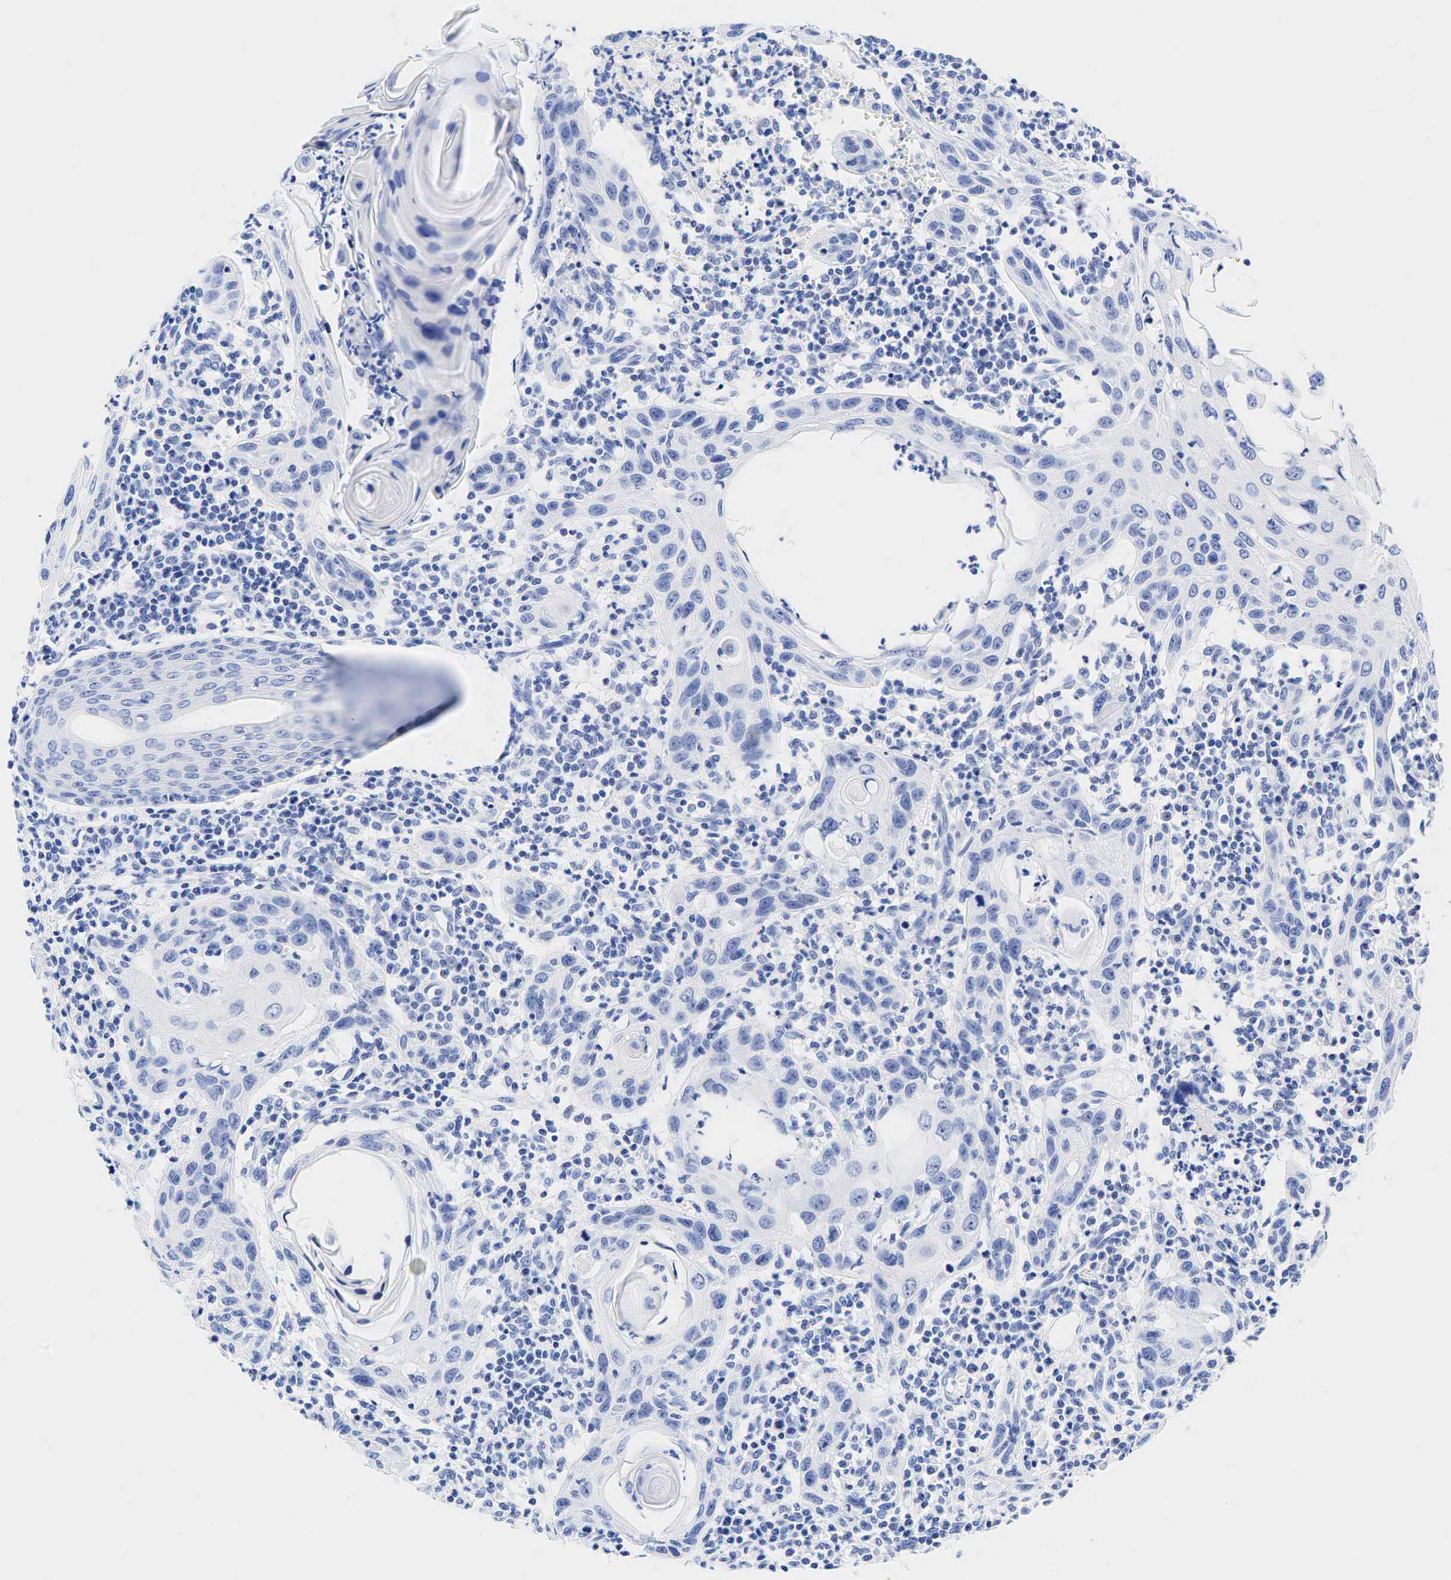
{"staining": {"intensity": "negative", "quantity": "none", "location": "none"}, "tissue": "skin cancer", "cell_type": "Tumor cells", "image_type": "cancer", "snomed": [{"axis": "morphology", "description": "Squamous cell carcinoma, NOS"}, {"axis": "topography", "description": "Skin"}], "caption": "The histopathology image displays no staining of tumor cells in squamous cell carcinoma (skin).", "gene": "CHGA", "patient": {"sex": "female", "age": 74}}